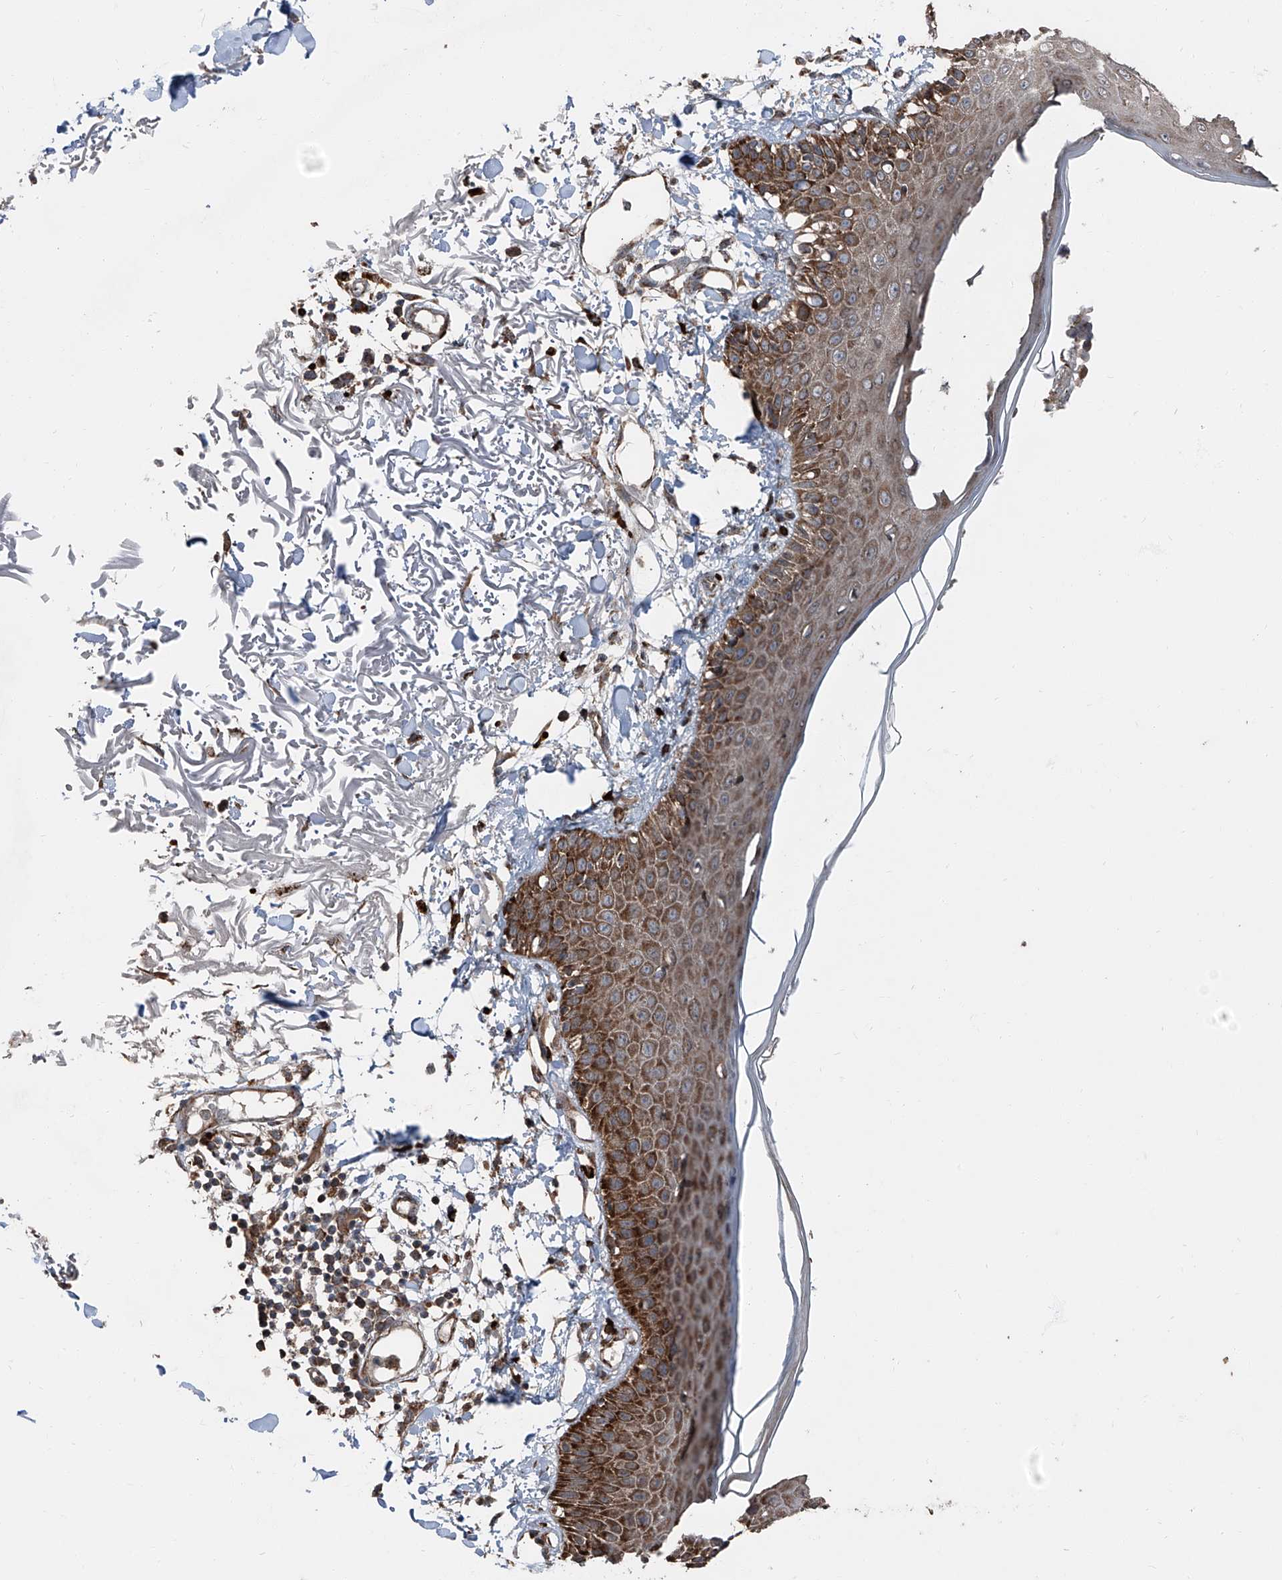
{"staining": {"intensity": "strong", "quantity": ">75%", "location": "cytoplasmic/membranous"}, "tissue": "skin", "cell_type": "Fibroblasts", "image_type": "normal", "snomed": [{"axis": "morphology", "description": "Normal tissue, NOS"}, {"axis": "morphology", "description": "Squamous cell carcinoma, NOS"}, {"axis": "topography", "description": "Skin"}, {"axis": "topography", "description": "Peripheral nerve tissue"}], "caption": "High-magnification brightfield microscopy of unremarkable skin stained with DAB (brown) and counterstained with hematoxylin (blue). fibroblasts exhibit strong cytoplasmic/membranous staining is identified in about>75% of cells. The staining was performed using DAB, with brown indicating positive protein expression. Nuclei are stained blue with hematoxylin.", "gene": "LIMK1", "patient": {"sex": "male", "age": 83}}